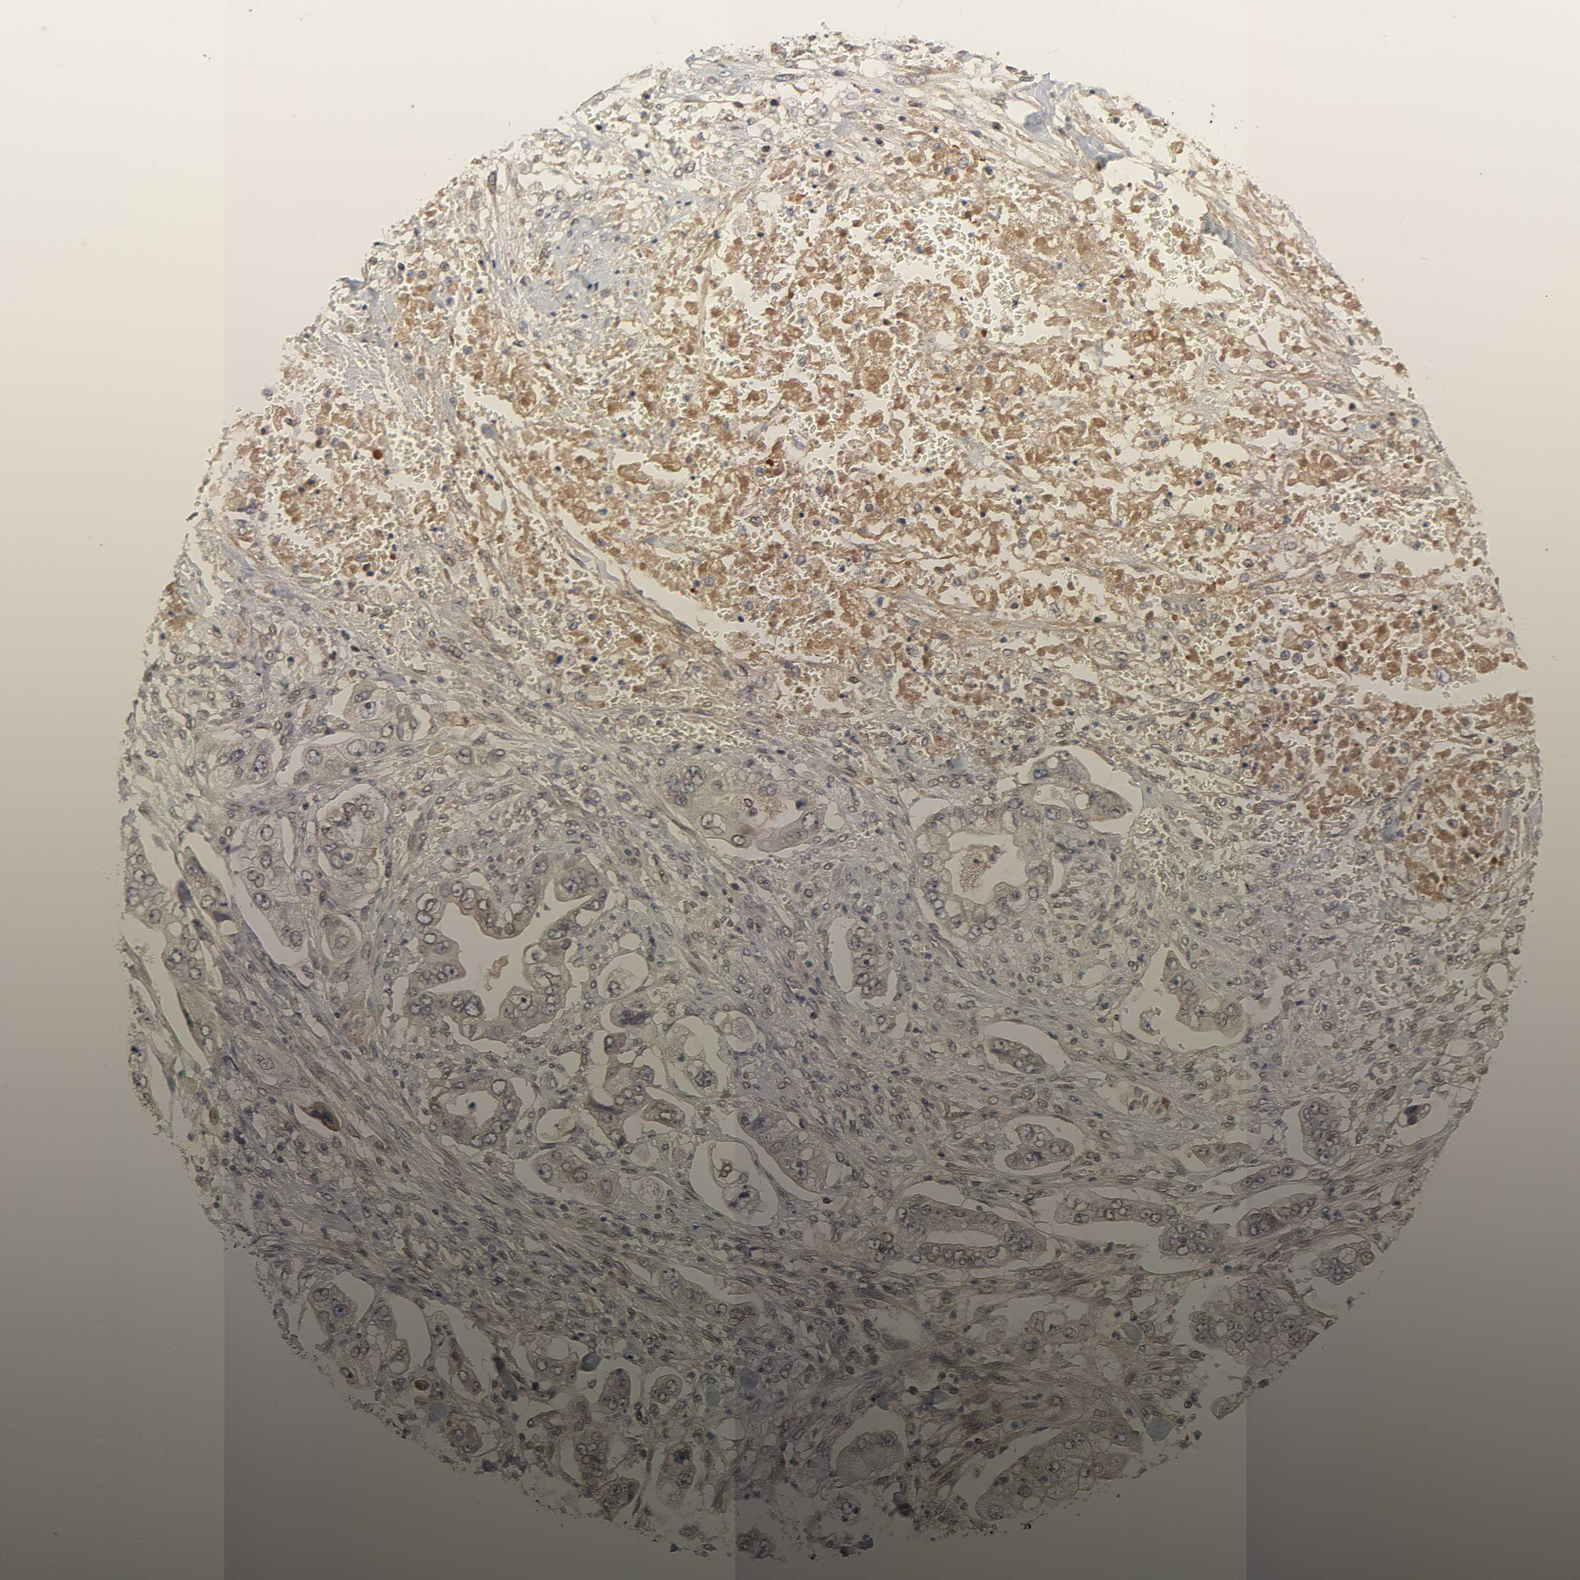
{"staining": {"intensity": "weak", "quantity": "25%-75%", "location": "cytoplasmic/membranous,nuclear"}, "tissue": "stomach cancer", "cell_type": "Tumor cells", "image_type": "cancer", "snomed": [{"axis": "morphology", "description": "Adenocarcinoma, NOS"}, {"axis": "topography", "description": "Stomach"}], "caption": "Protein analysis of stomach cancer tissue shows weak cytoplasmic/membranous and nuclear expression in approximately 25%-75% of tumor cells. The protein is stained brown, and the nuclei are stained in blue (DAB IHC with brightfield microscopy, high magnification).", "gene": "CPN2", "patient": {"sex": "male", "age": 62}}